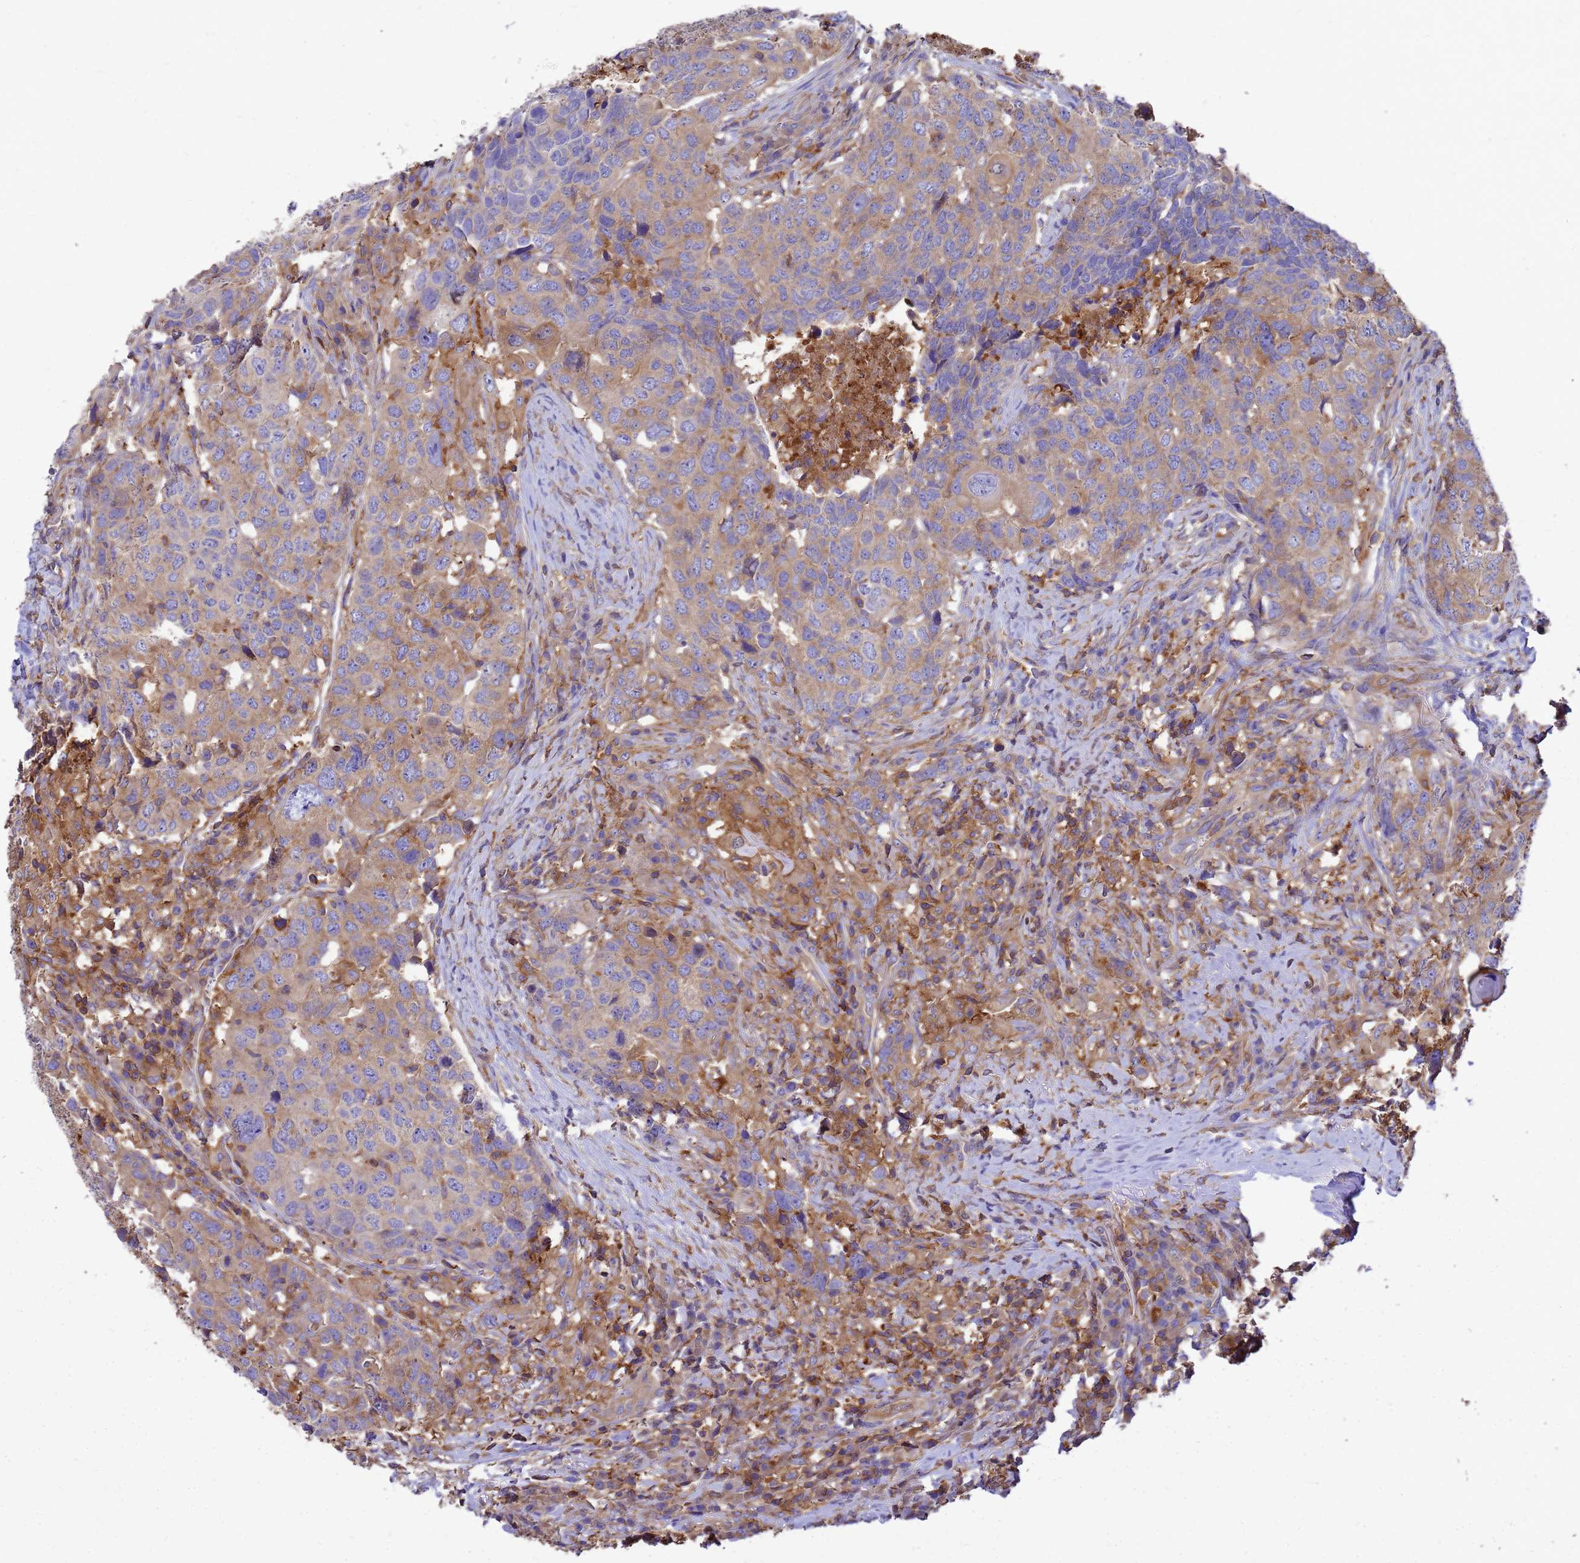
{"staining": {"intensity": "weak", "quantity": "25%-75%", "location": "cytoplasmic/membranous"}, "tissue": "head and neck cancer", "cell_type": "Tumor cells", "image_type": "cancer", "snomed": [{"axis": "morphology", "description": "Squamous cell carcinoma, NOS"}, {"axis": "topography", "description": "Head-Neck"}], "caption": "Head and neck squamous cell carcinoma tissue shows weak cytoplasmic/membranous positivity in about 25%-75% of tumor cells, visualized by immunohistochemistry.", "gene": "ZNF235", "patient": {"sex": "male", "age": 66}}